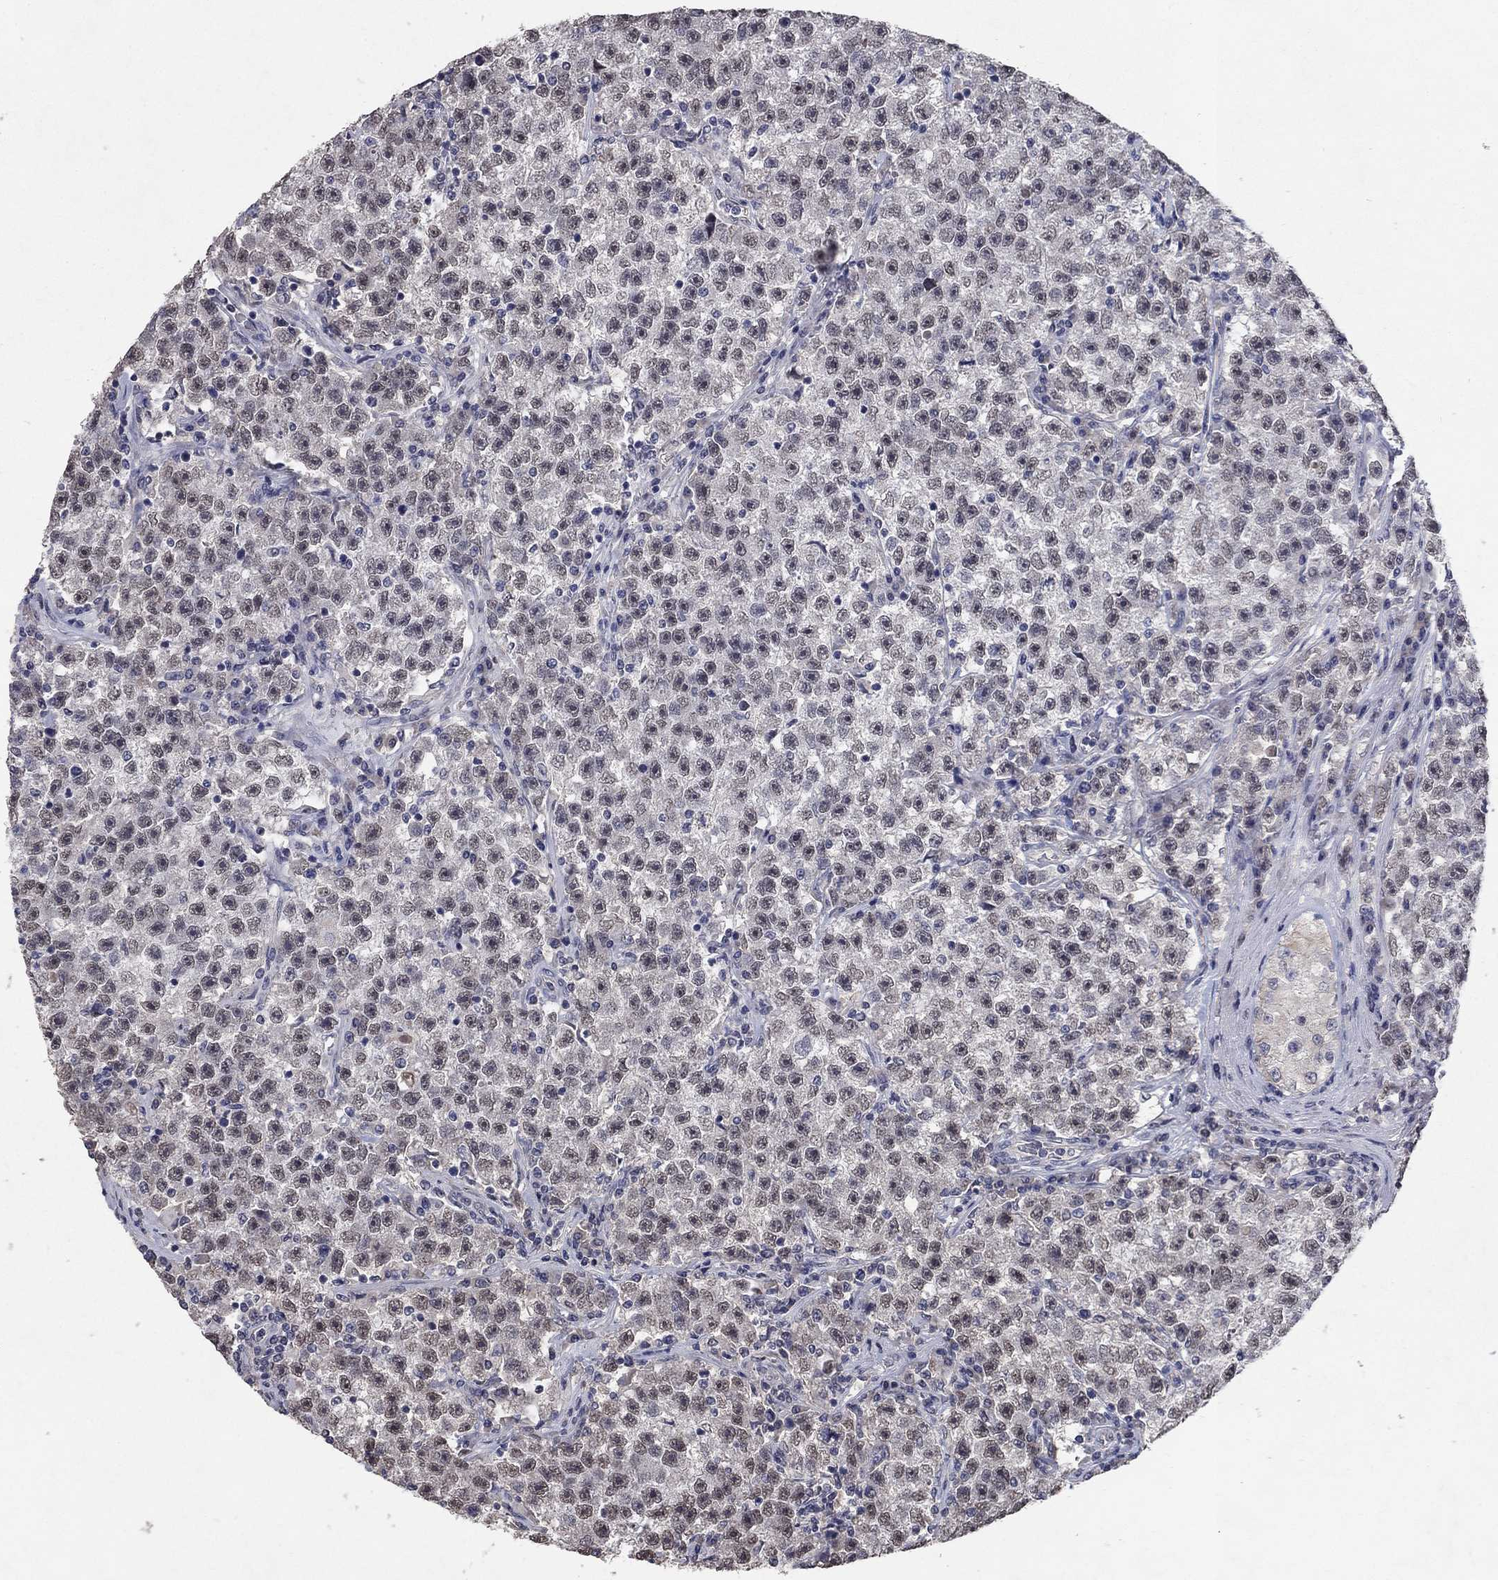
{"staining": {"intensity": "negative", "quantity": "none", "location": "none"}, "tissue": "testis cancer", "cell_type": "Tumor cells", "image_type": "cancer", "snomed": [{"axis": "morphology", "description": "Seminoma, NOS"}, {"axis": "topography", "description": "Testis"}], "caption": "This is an immunohistochemistry image of human seminoma (testis). There is no expression in tumor cells.", "gene": "CHST5", "patient": {"sex": "male", "age": 22}}